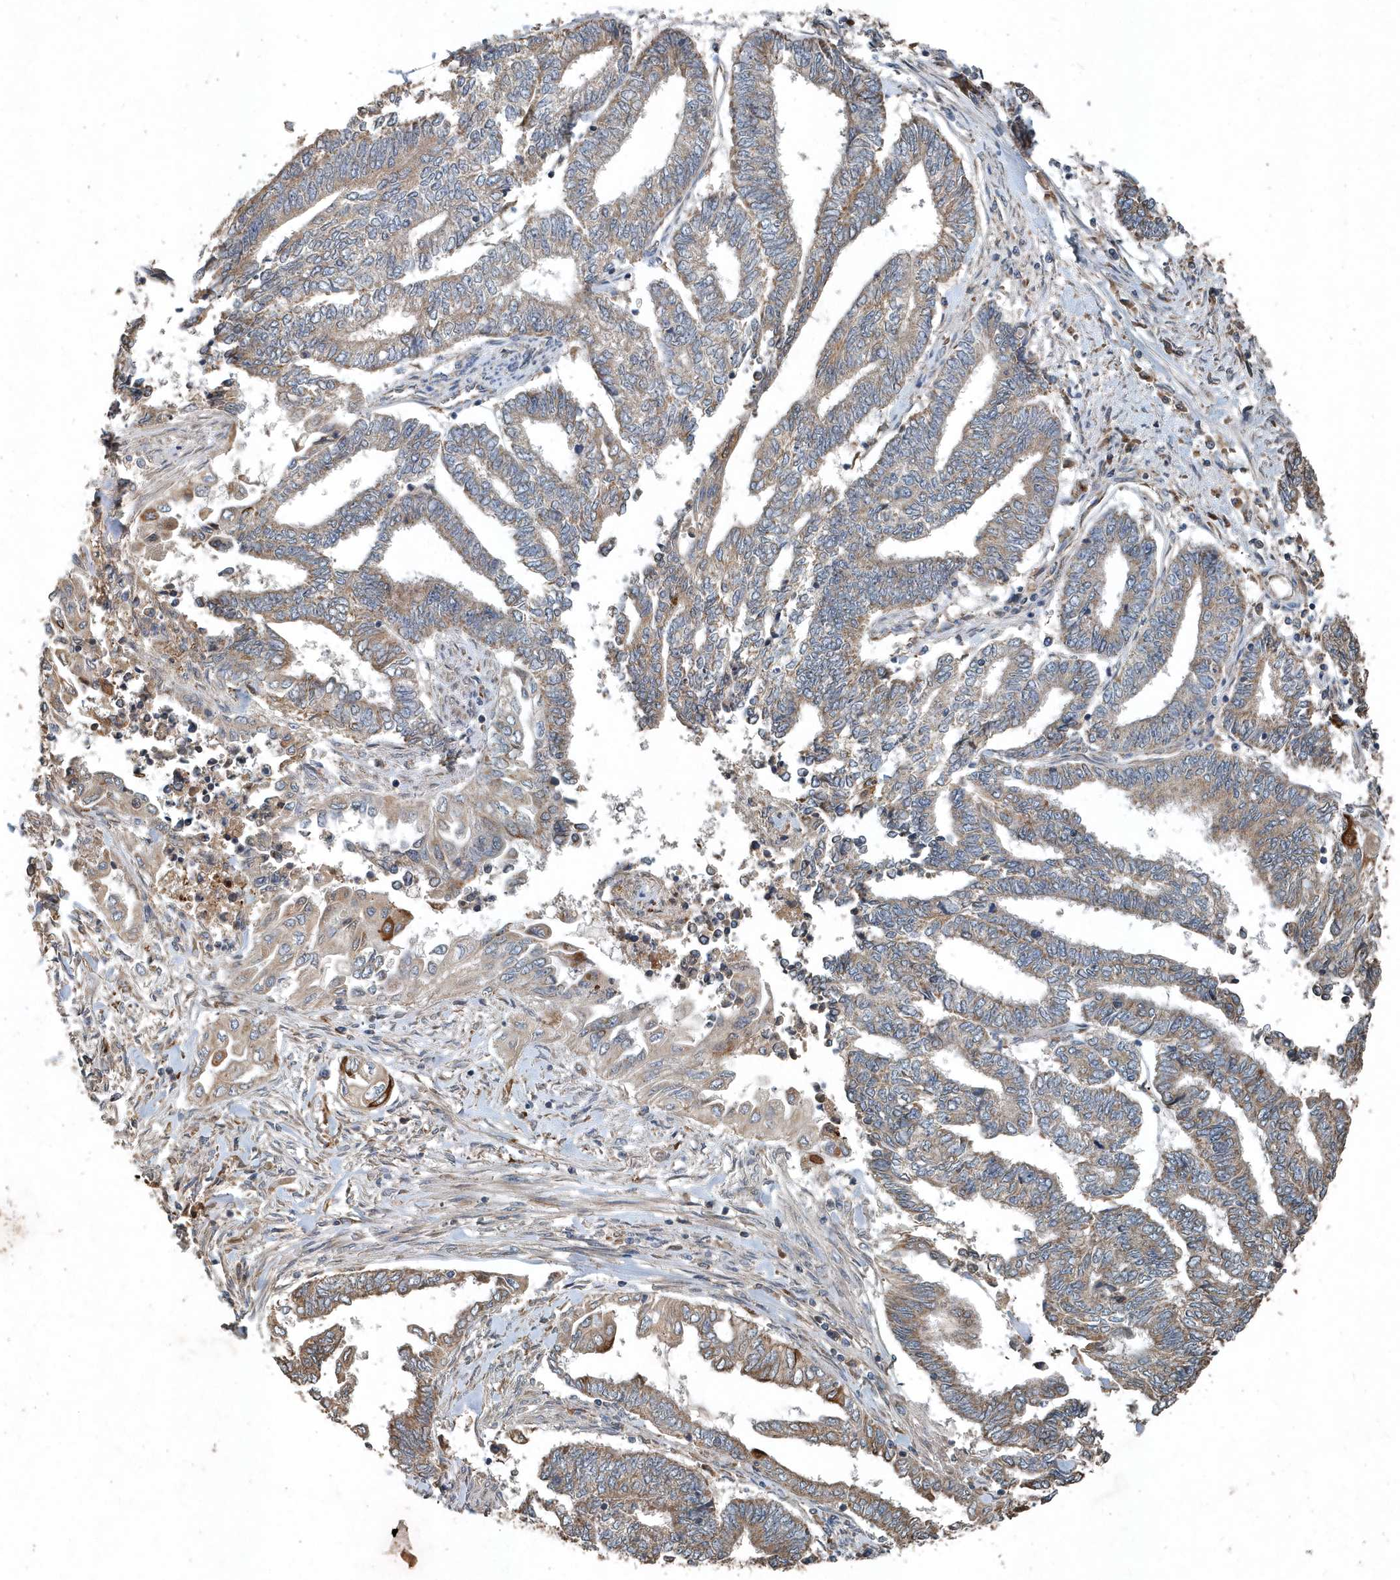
{"staining": {"intensity": "moderate", "quantity": "25%-75%", "location": "cytoplasmic/membranous"}, "tissue": "endometrial cancer", "cell_type": "Tumor cells", "image_type": "cancer", "snomed": [{"axis": "morphology", "description": "Adenocarcinoma, NOS"}, {"axis": "topography", "description": "Uterus"}, {"axis": "topography", "description": "Endometrium"}], "caption": "Approximately 25%-75% of tumor cells in human endometrial cancer (adenocarcinoma) show moderate cytoplasmic/membranous protein staining as visualized by brown immunohistochemical staining.", "gene": "SCFD2", "patient": {"sex": "female", "age": 70}}